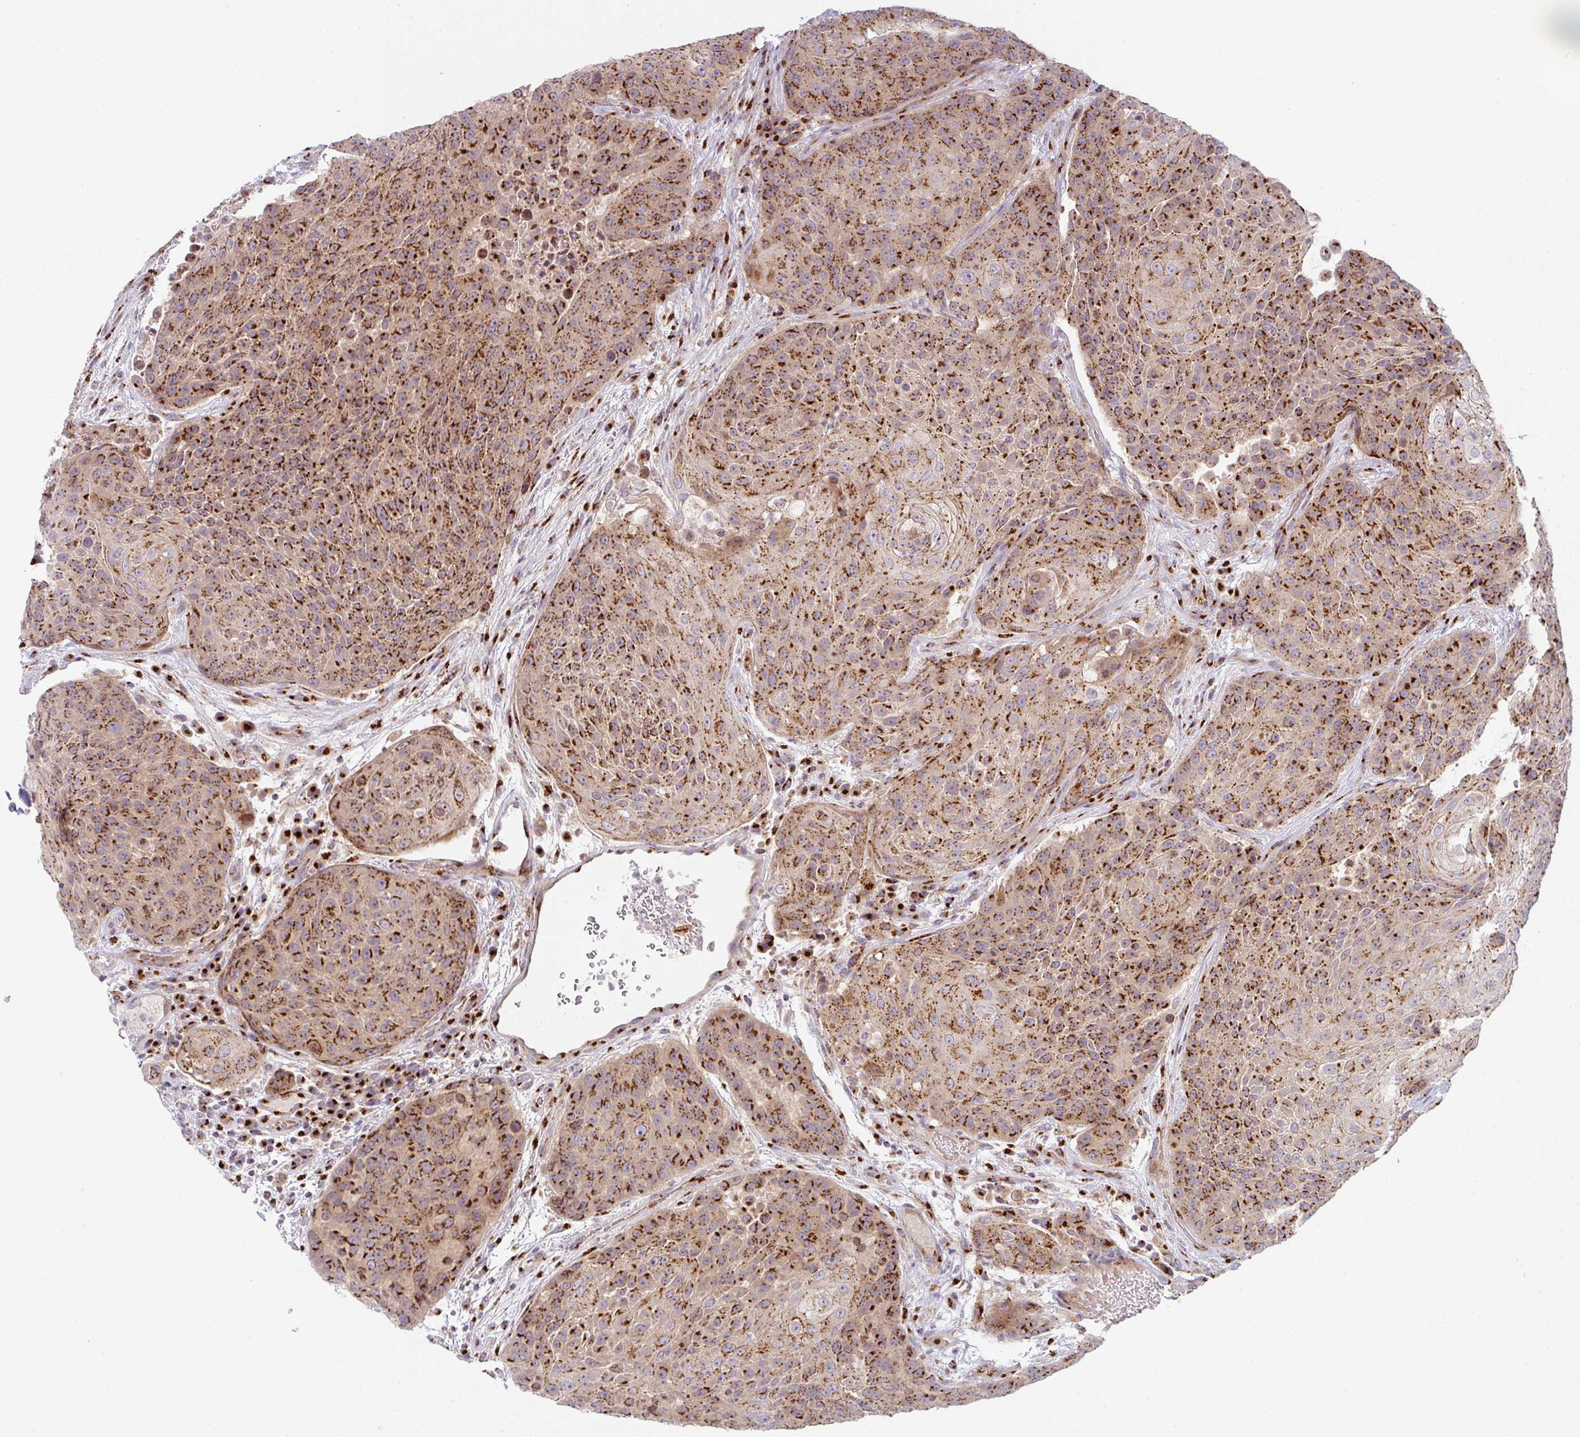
{"staining": {"intensity": "strong", "quantity": ">75%", "location": "cytoplasmic/membranous"}, "tissue": "urothelial cancer", "cell_type": "Tumor cells", "image_type": "cancer", "snomed": [{"axis": "morphology", "description": "Urothelial carcinoma, High grade"}, {"axis": "topography", "description": "Urinary bladder"}], "caption": "This micrograph displays immunohistochemistry (IHC) staining of human urothelial carcinoma (high-grade), with high strong cytoplasmic/membranous positivity in approximately >75% of tumor cells.", "gene": "GVQW3", "patient": {"sex": "female", "age": 63}}